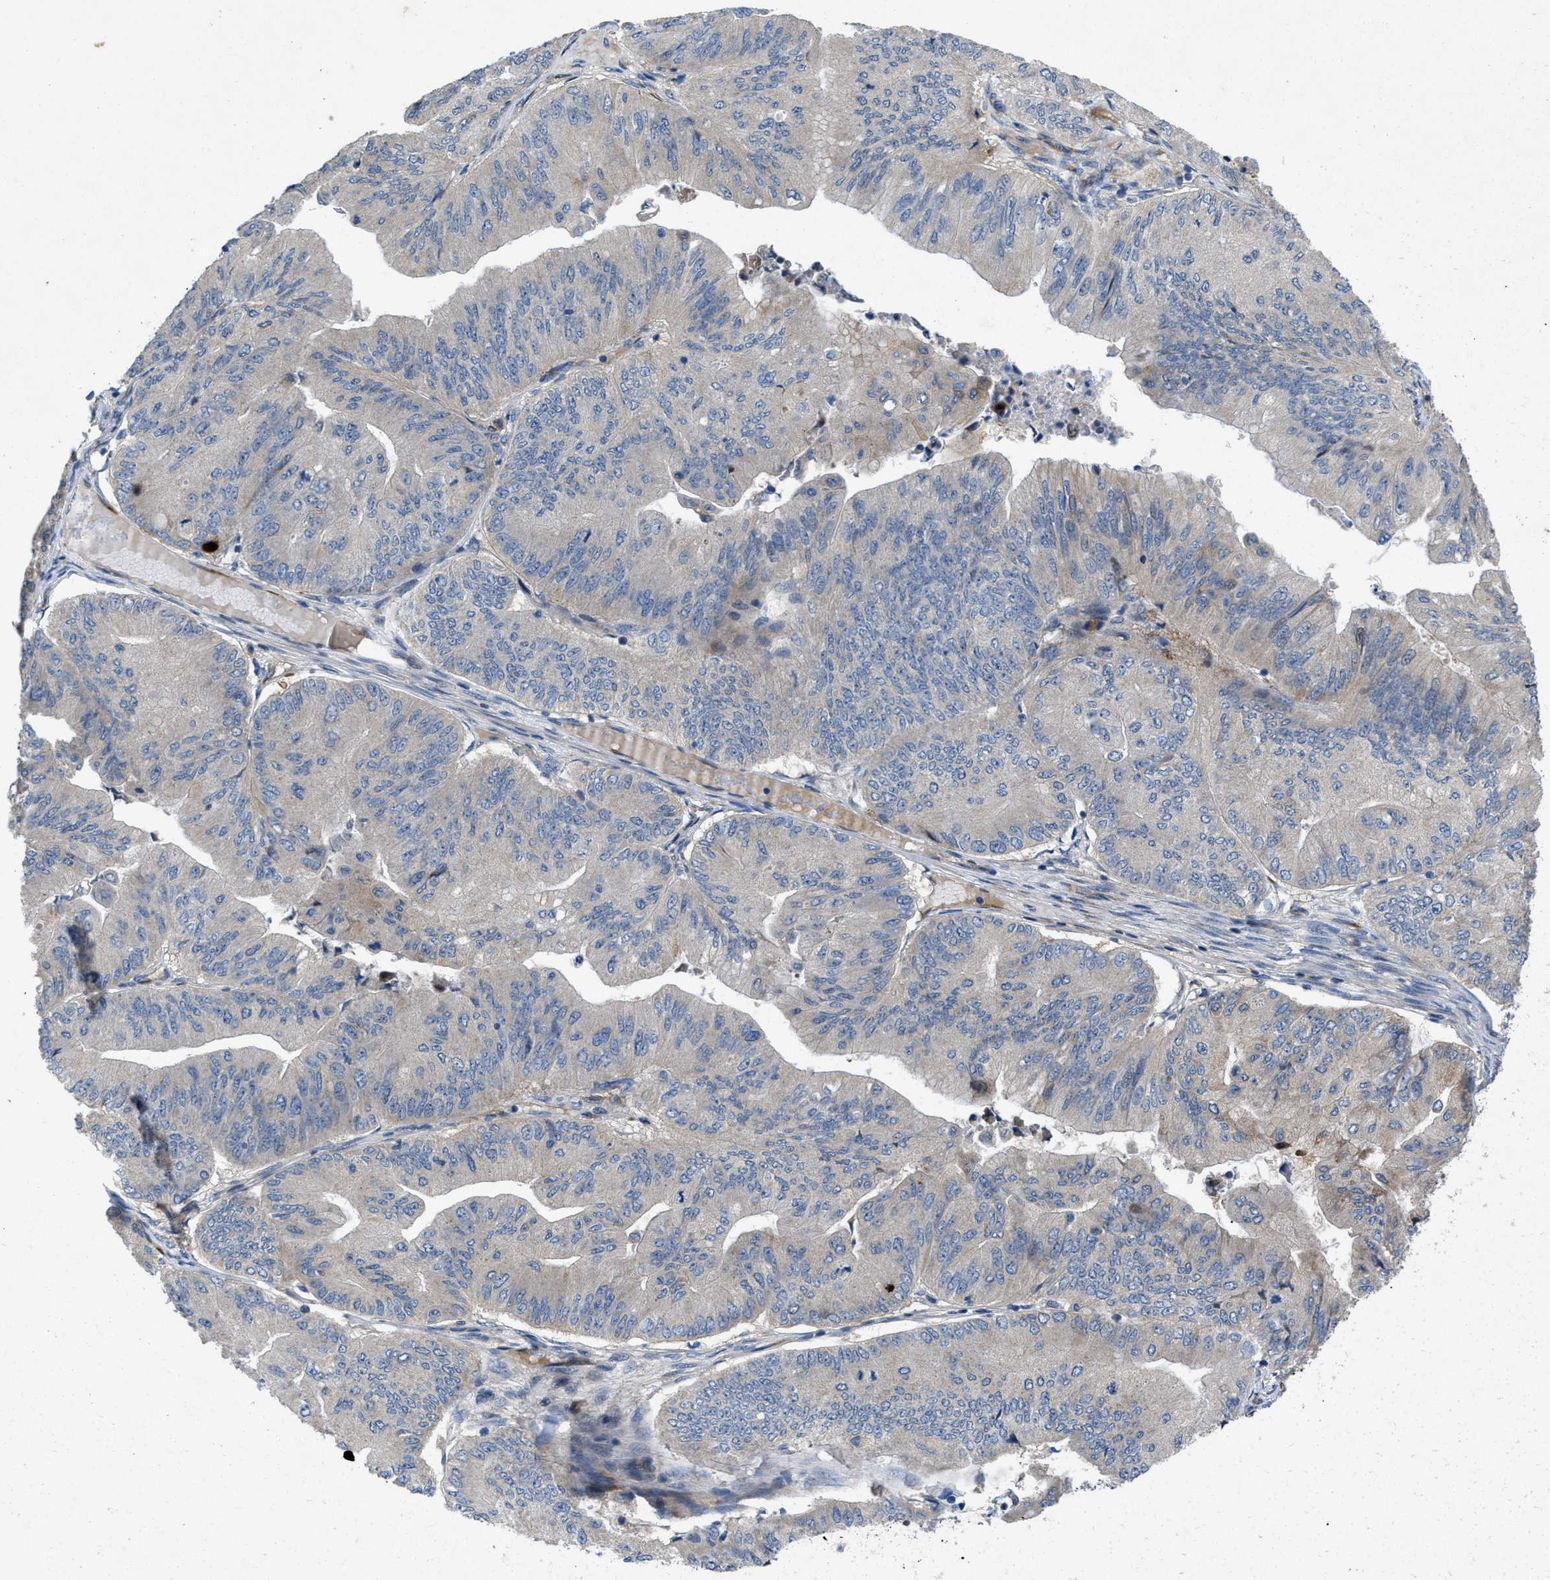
{"staining": {"intensity": "negative", "quantity": "none", "location": "none"}, "tissue": "ovarian cancer", "cell_type": "Tumor cells", "image_type": "cancer", "snomed": [{"axis": "morphology", "description": "Cystadenocarcinoma, mucinous, NOS"}, {"axis": "topography", "description": "Ovary"}], "caption": "Immunohistochemical staining of human ovarian mucinous cystadenocarcinoma displays no significant positivity in tumor cells. Nuclei are stained in blue.", "gene": "HSPA12B", "patient": {"sex": "female", "age": 61}}